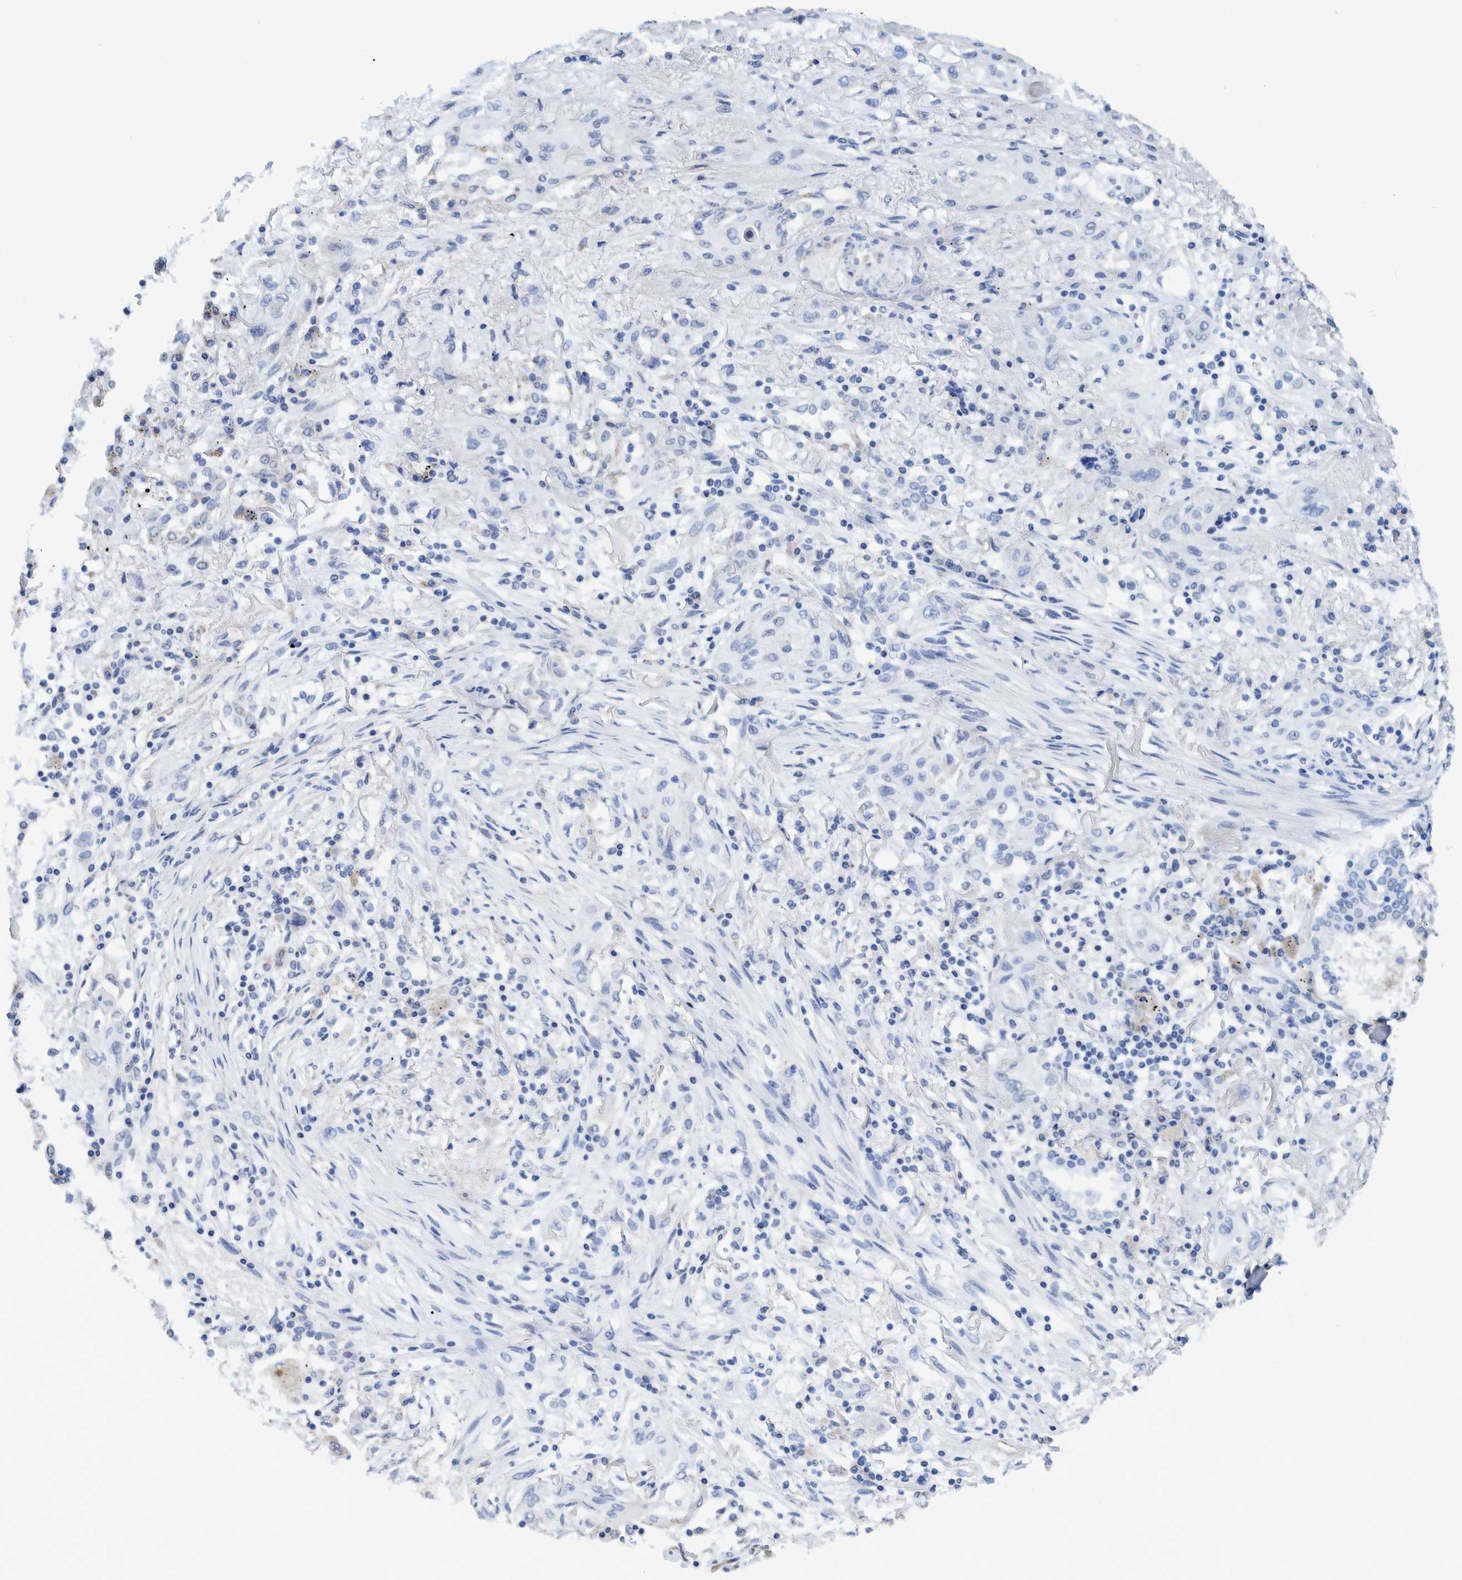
{"staining": {"intensity": "negative", "quantity": "none", "location": "none"}, "tissue": "lung cancer", "cell_type": "Tumor cells", "image_type": "cancer", "snomed": [{"axis": "morphology", "description": "Squamous cell carcinoma, NOS"}, {"axis": "topography", "description": "Lung"}], "caption": "Image shows no significant protein expression in tumor cells of squamous cell carcinoma (lung).", "gene": "BZW2", "patient": {"sex": "female", "age": 47}}